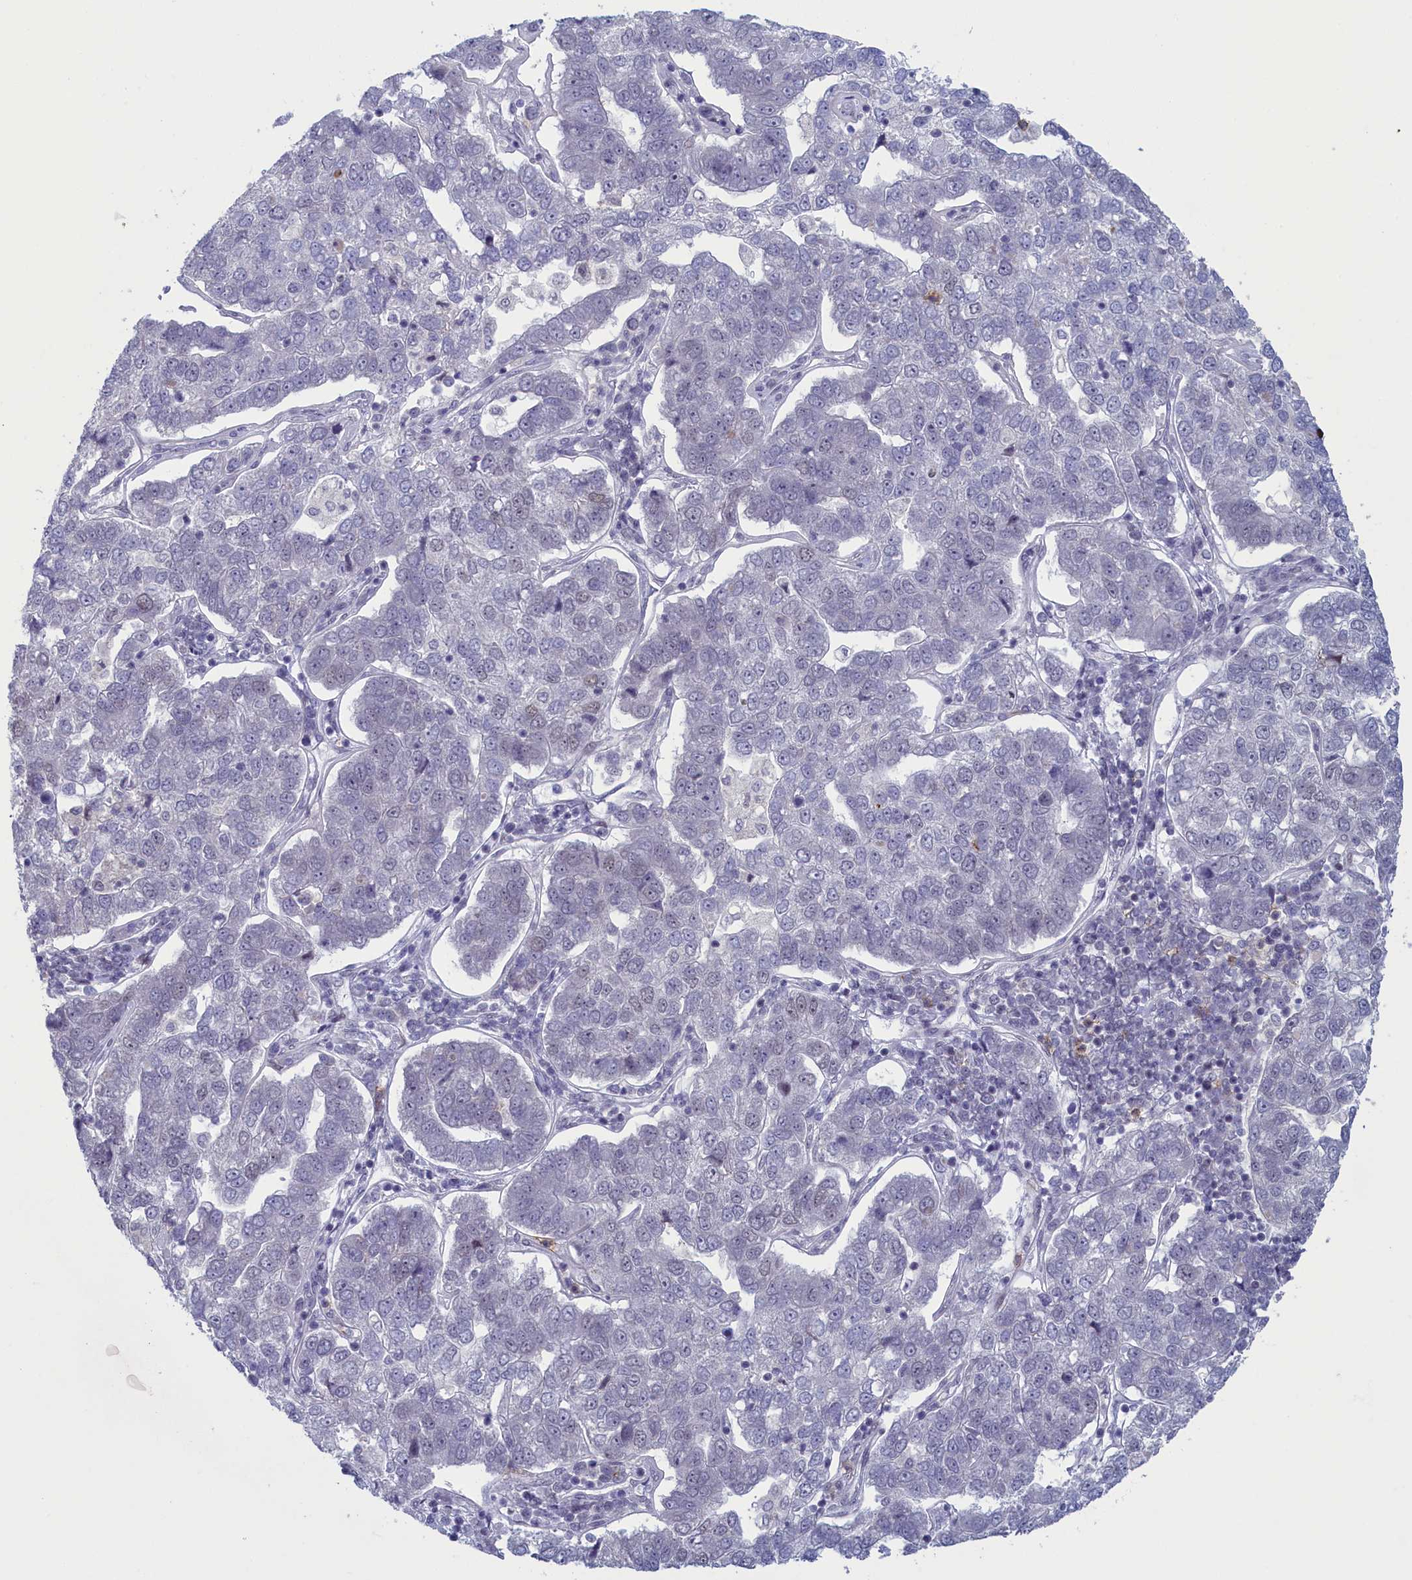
{"staining": {"intensity": "negative", "quantity": "none", "location": "none"}, "tissue": "pancreatic cancer", "cell_type": "Tumor cells", "image_type": "cancer", "snomed": [{"axis": "morphology", "description": "Adenocarcinoma, NOS"}, {"axis": "topography", "description": "Pancreas"}], "caption": "A high-resolution micrograph shows immunohistochemistry staining of pancreatic cancer, which reveals no significant staining in tumor cells.", "gene": "ATF7IP2", "patient": {"sex": "female", "age": 61}}